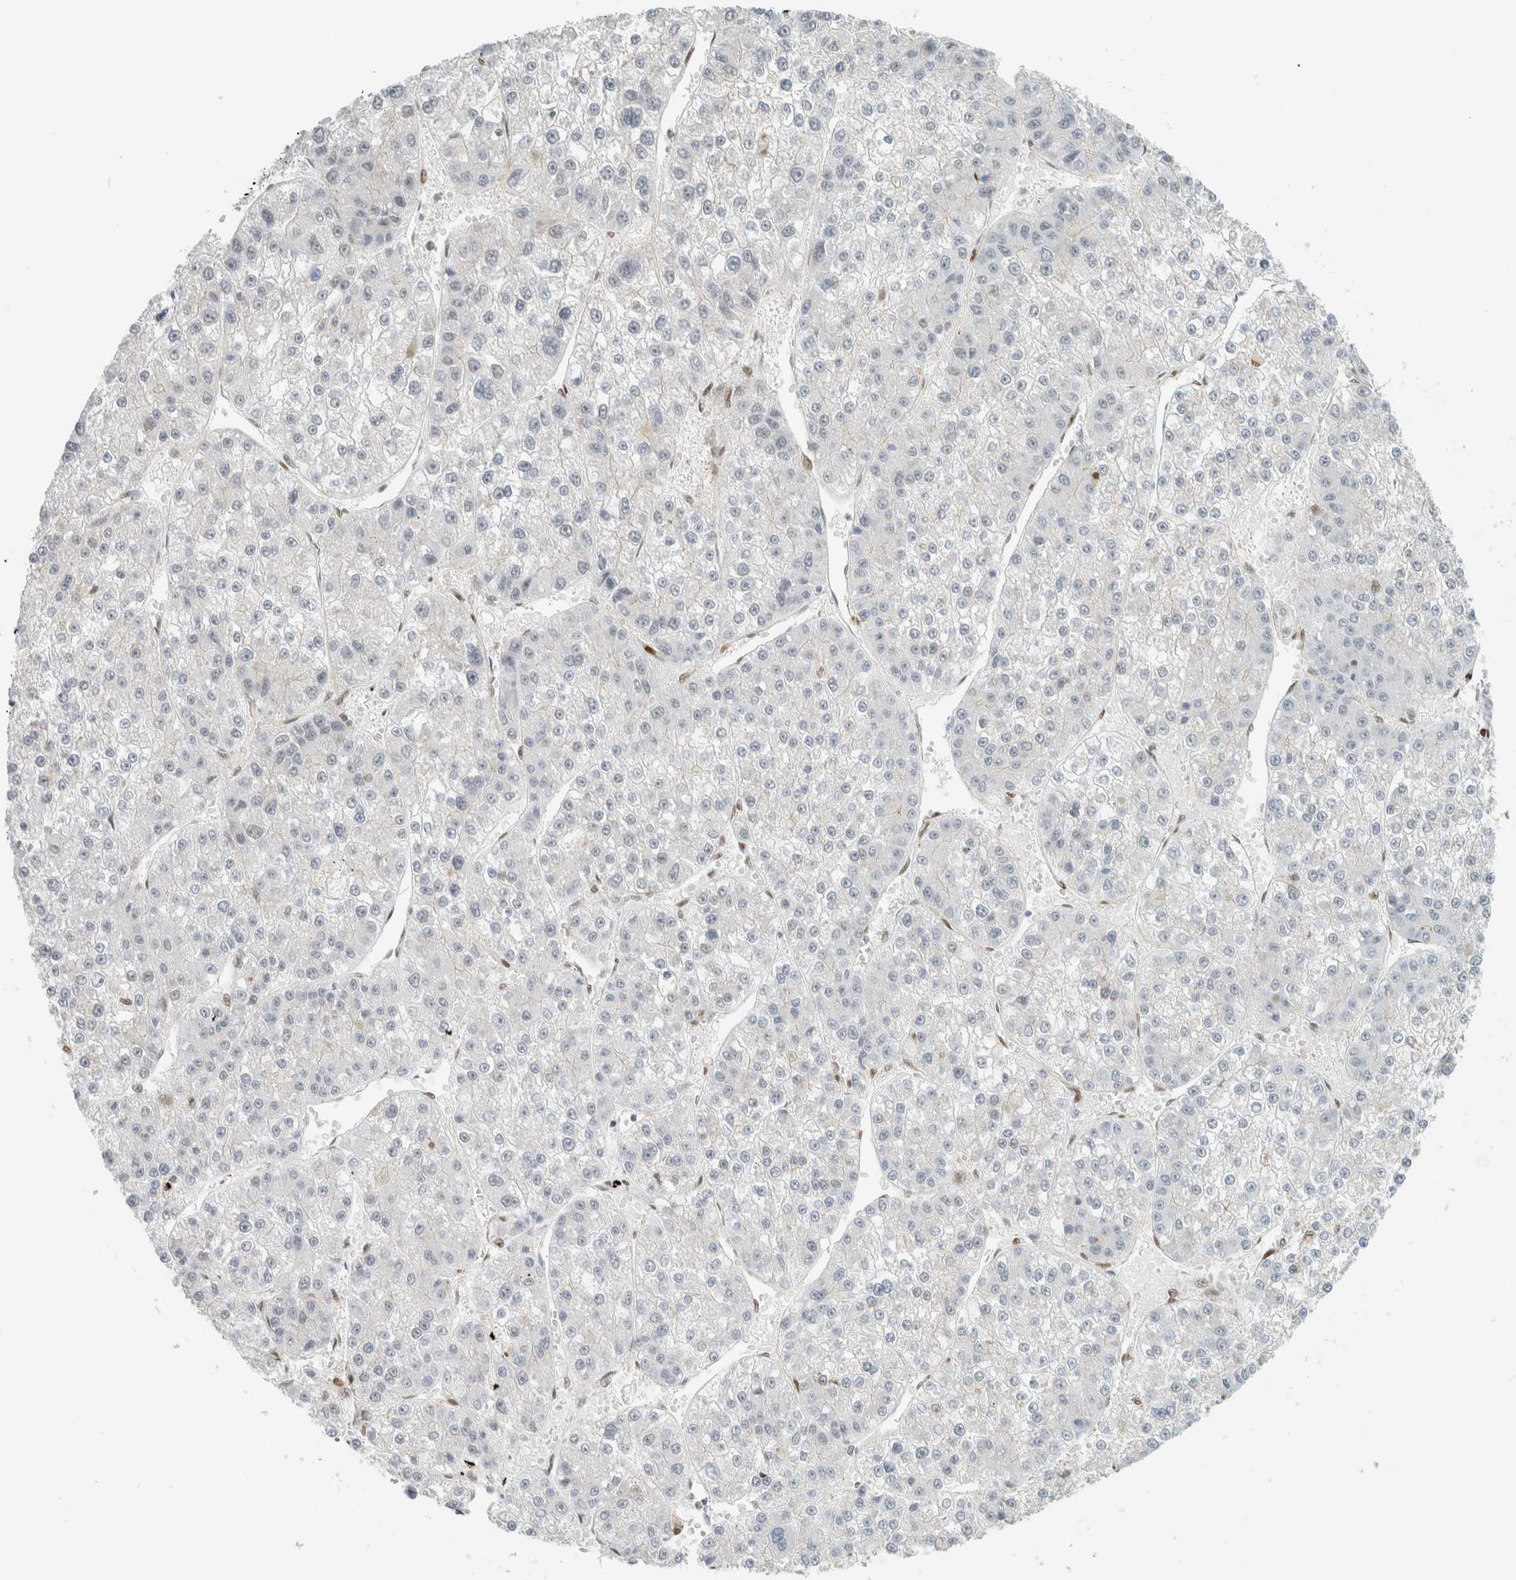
{"staining": {"intensity": "negative", "quantity": "none", "location": "none"}, "tissue": "liver cancer", "cell_type": "Tumor cells", "image_type": "cancer", "snomed": [{"axis": "morphology", "description": "Carcinoma, Hepatocellular, NOS"}, {"axis": "topography", "description": "Liver"}], "caption": "A histopathology image of liver cancer (hepatocellular carcinoma) stained for a protein demonstrates no brown staining in tumor cells.", "gene": "TFE3", "patient": {"sex": "female", "age": 73}}